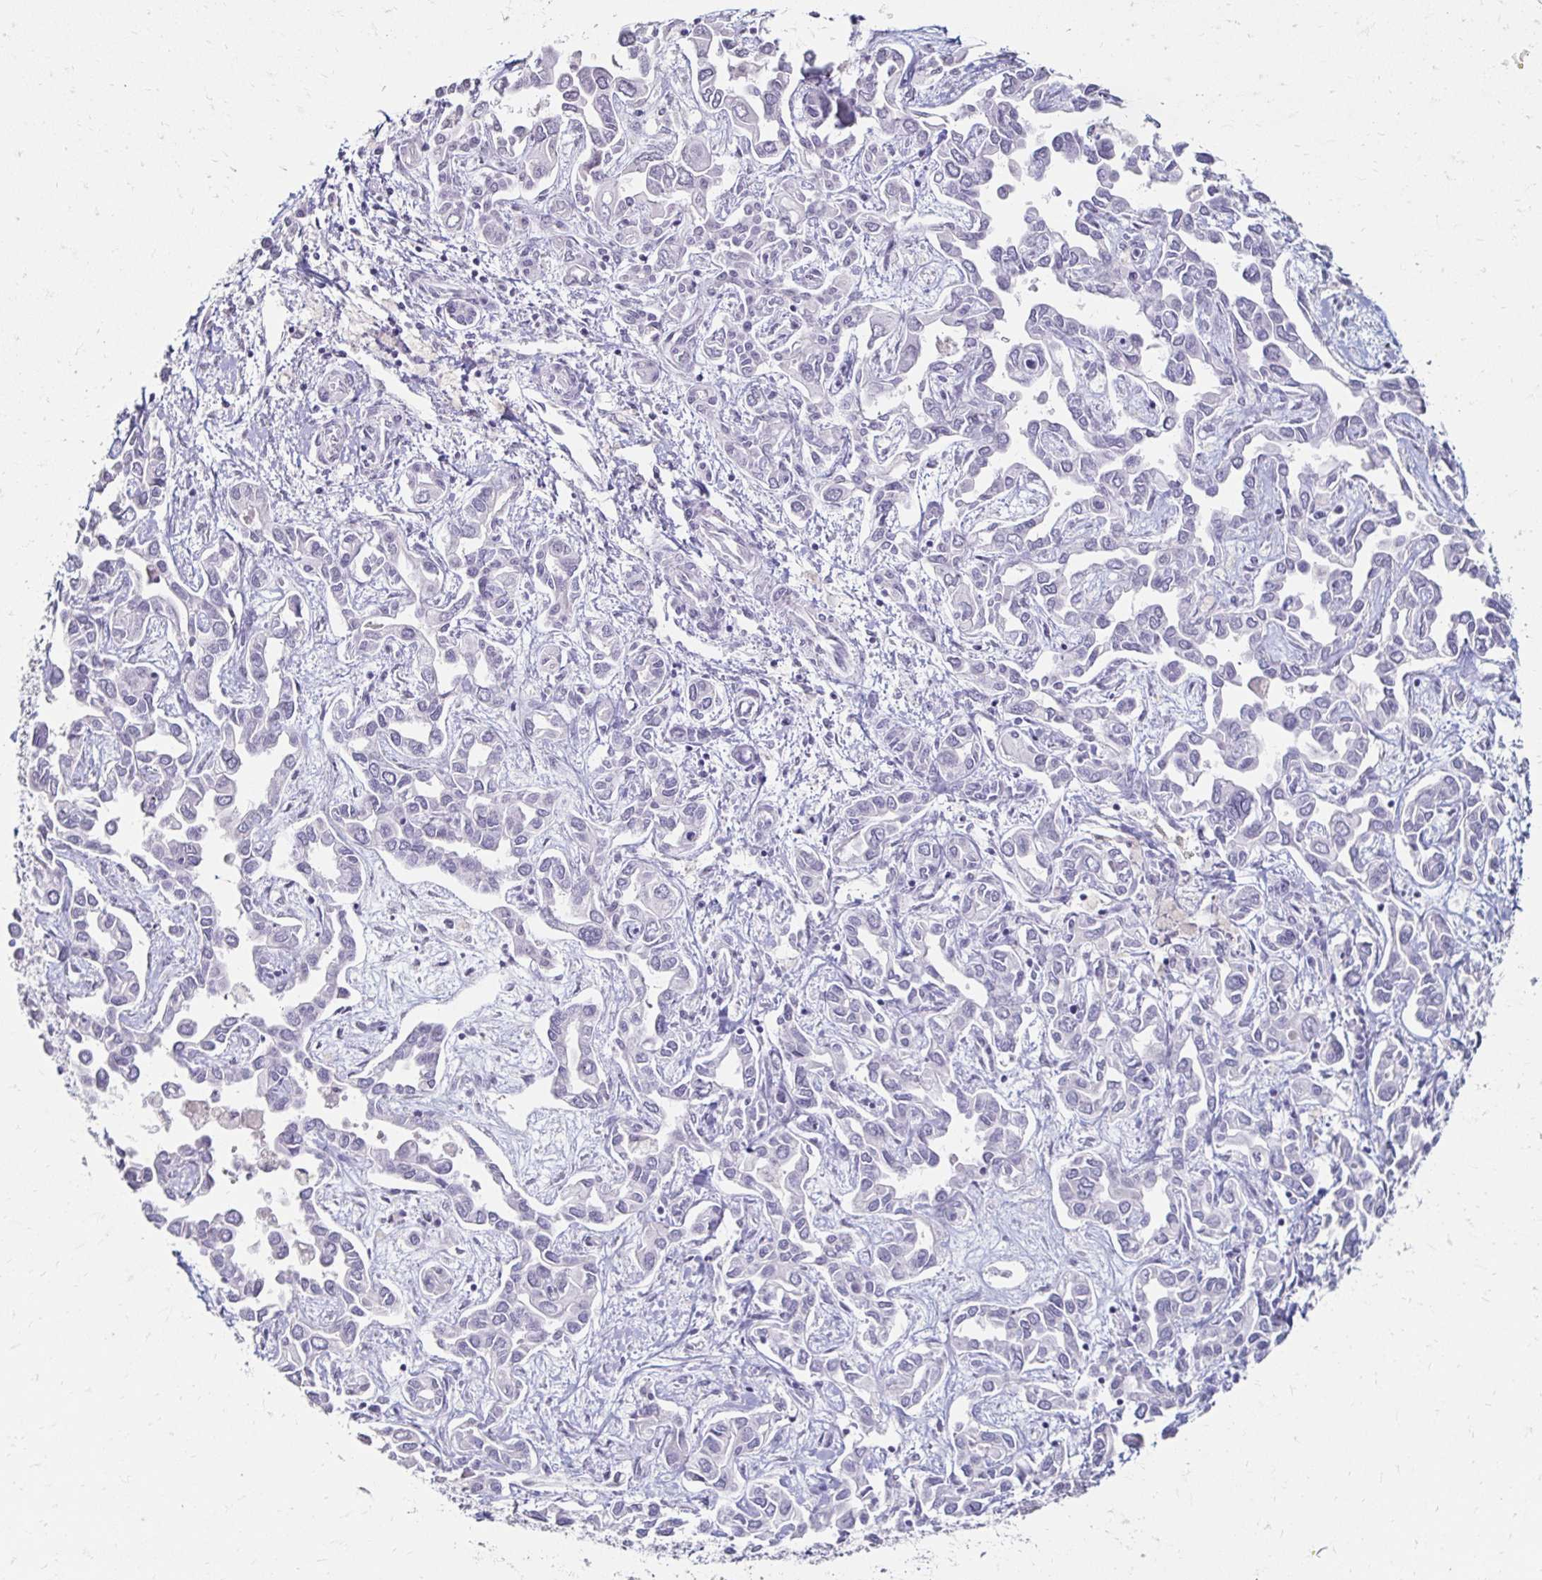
{"staining": {"intensity": "negative", "quantity": "none", "location": "none"}, "tissue": "liver cancer", "cell_type": "Tumor cells", "image_type": "cancer", "snomed": [{"axis": "morphology", "description": "Cholangiocarcinoma"}, {"axis": "topography", "description": "Liver"}], "caption": "Human liver cancer (cholangiocarcinoma) stained for a protein using IHC reveals no staining in tumor cells.", "gene": "TOMM34", "patient": {"sex": "female", "age": 64}}